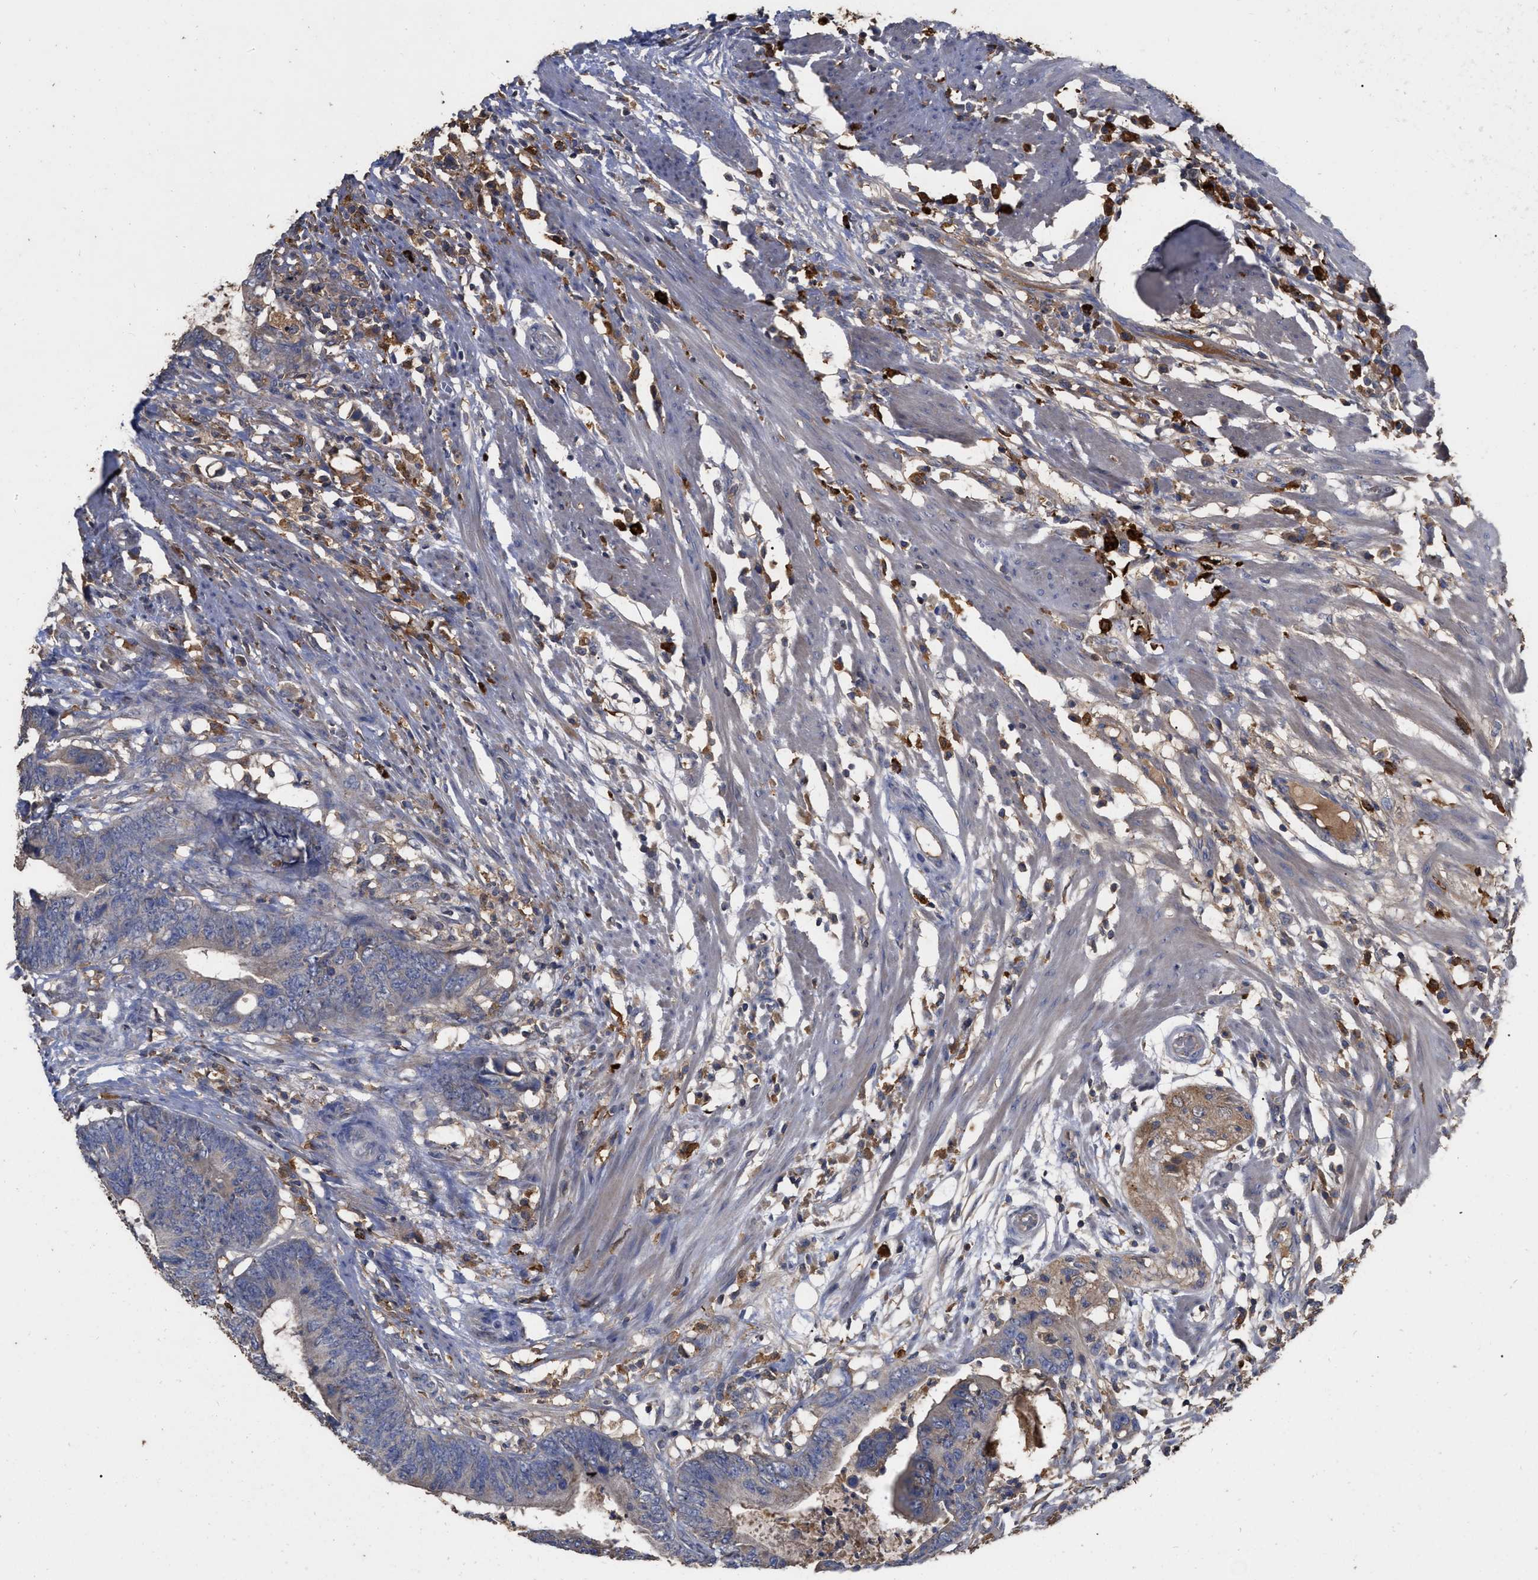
{"staining": {"intensity": "weak", "quantity": "<25%", "location": "cytoplasmic/membranous"}, "tissue": "colorectal cancer", "cell_type": "Tumor cells", "image_type": "cancer", "snomed": [{"axis": "morphology", "description": "Adenocarcinoma, NOS"}, {"axis": "topography", "description": "Colon"}], "caption": "Immunohistochemistry micrograph of neoplastic tissue: colorectal cancer stained with DAB (3,3'-diaminobenzidine) exhibits no significant protein expression in tumor cells.", "gene": "GPR179", "patient": {"sex": "male", "age": 56}}